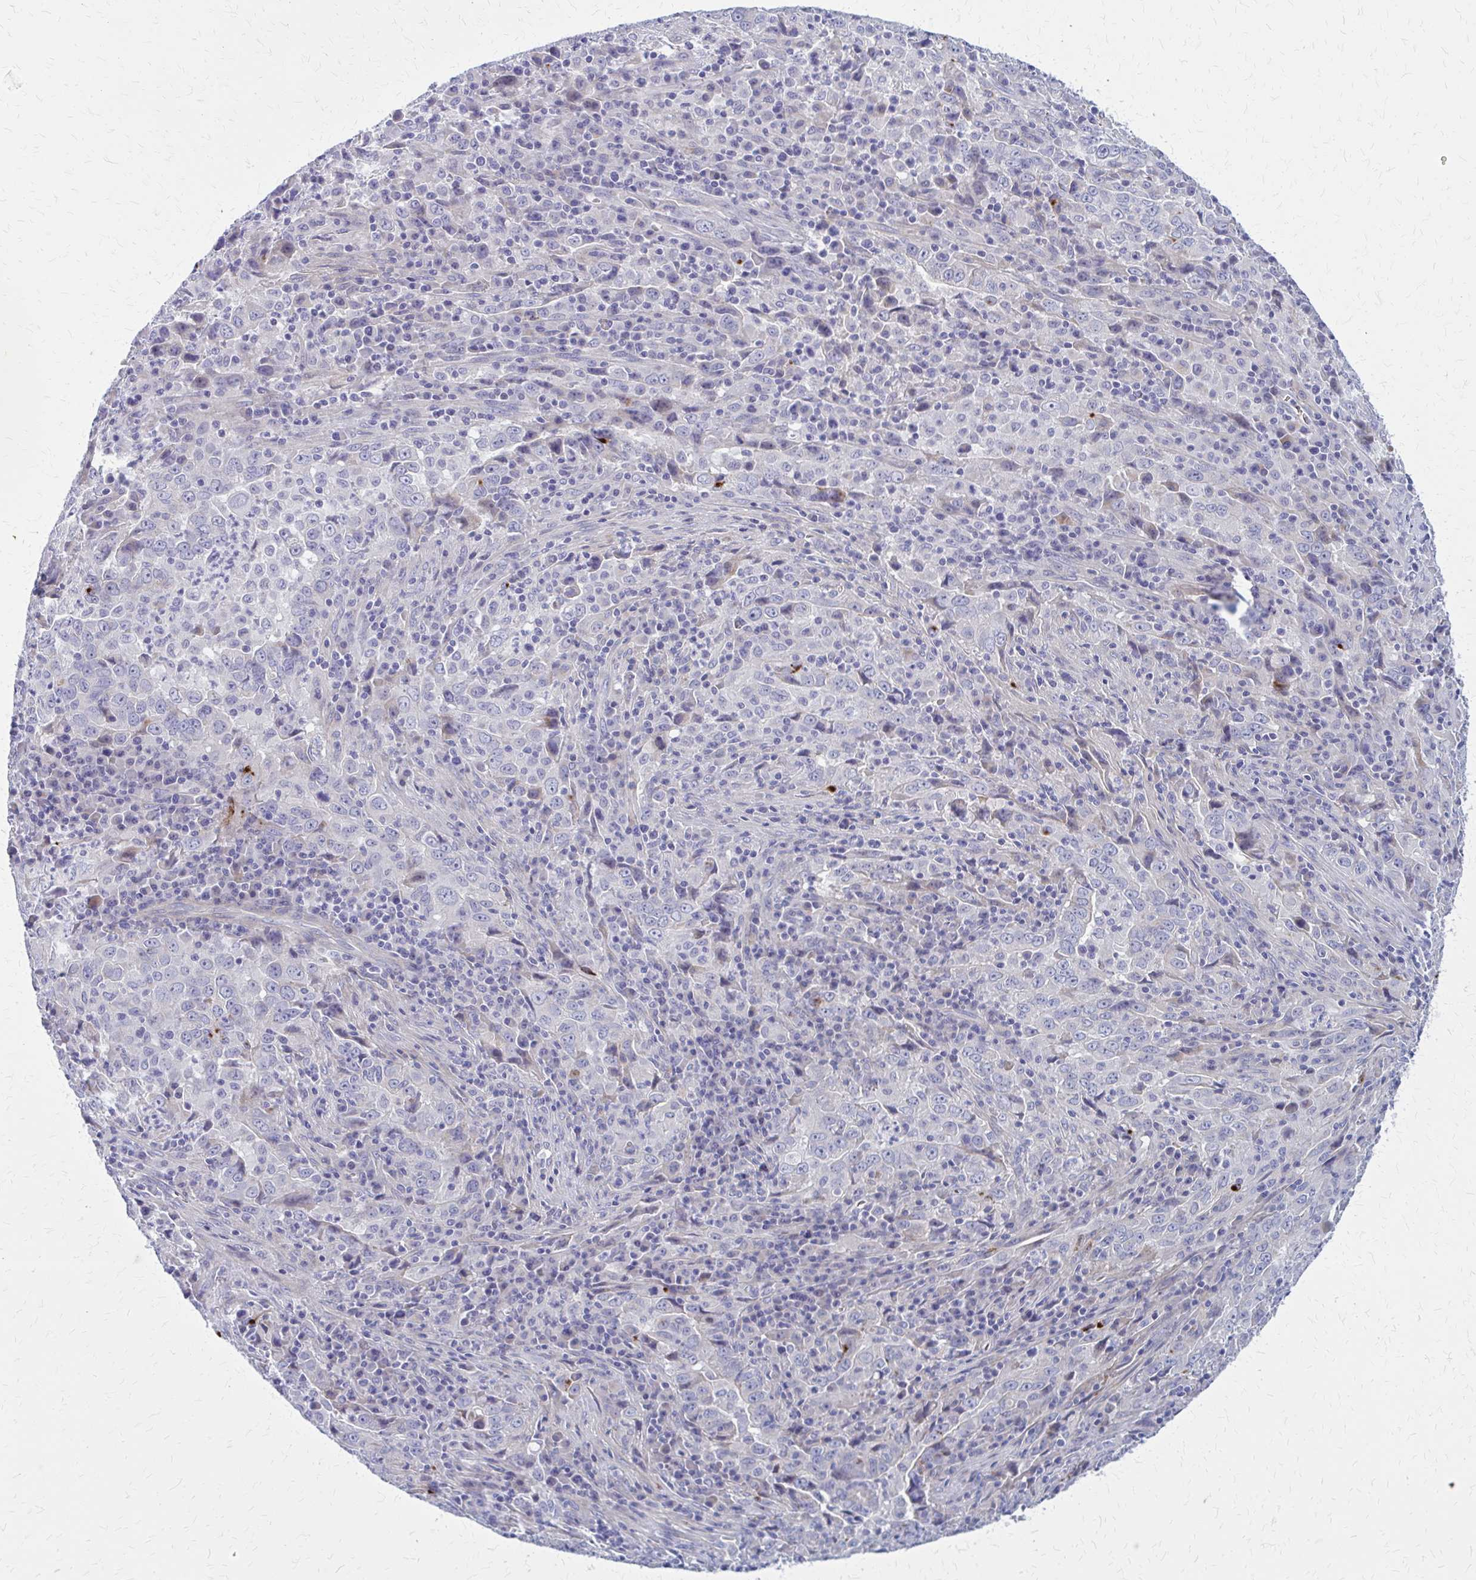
{"staining": {"intensity": "negative", "quantity": "none", "location": "none"}, "tissue": "lung cancer", "cell_type": "Tumor cells", "image_type": "cancer", "snomed": [{"axis": "morphology", "description": "Adenocarcinoma, NOS"}, {"axis": "topography", "description": "Lung"}], "caption": "Tumor cells show no significant protein expression in adenocarcinoma (lung).", "gene": "GLYATL2", "patient": {"sex": "male", "age": 67}}